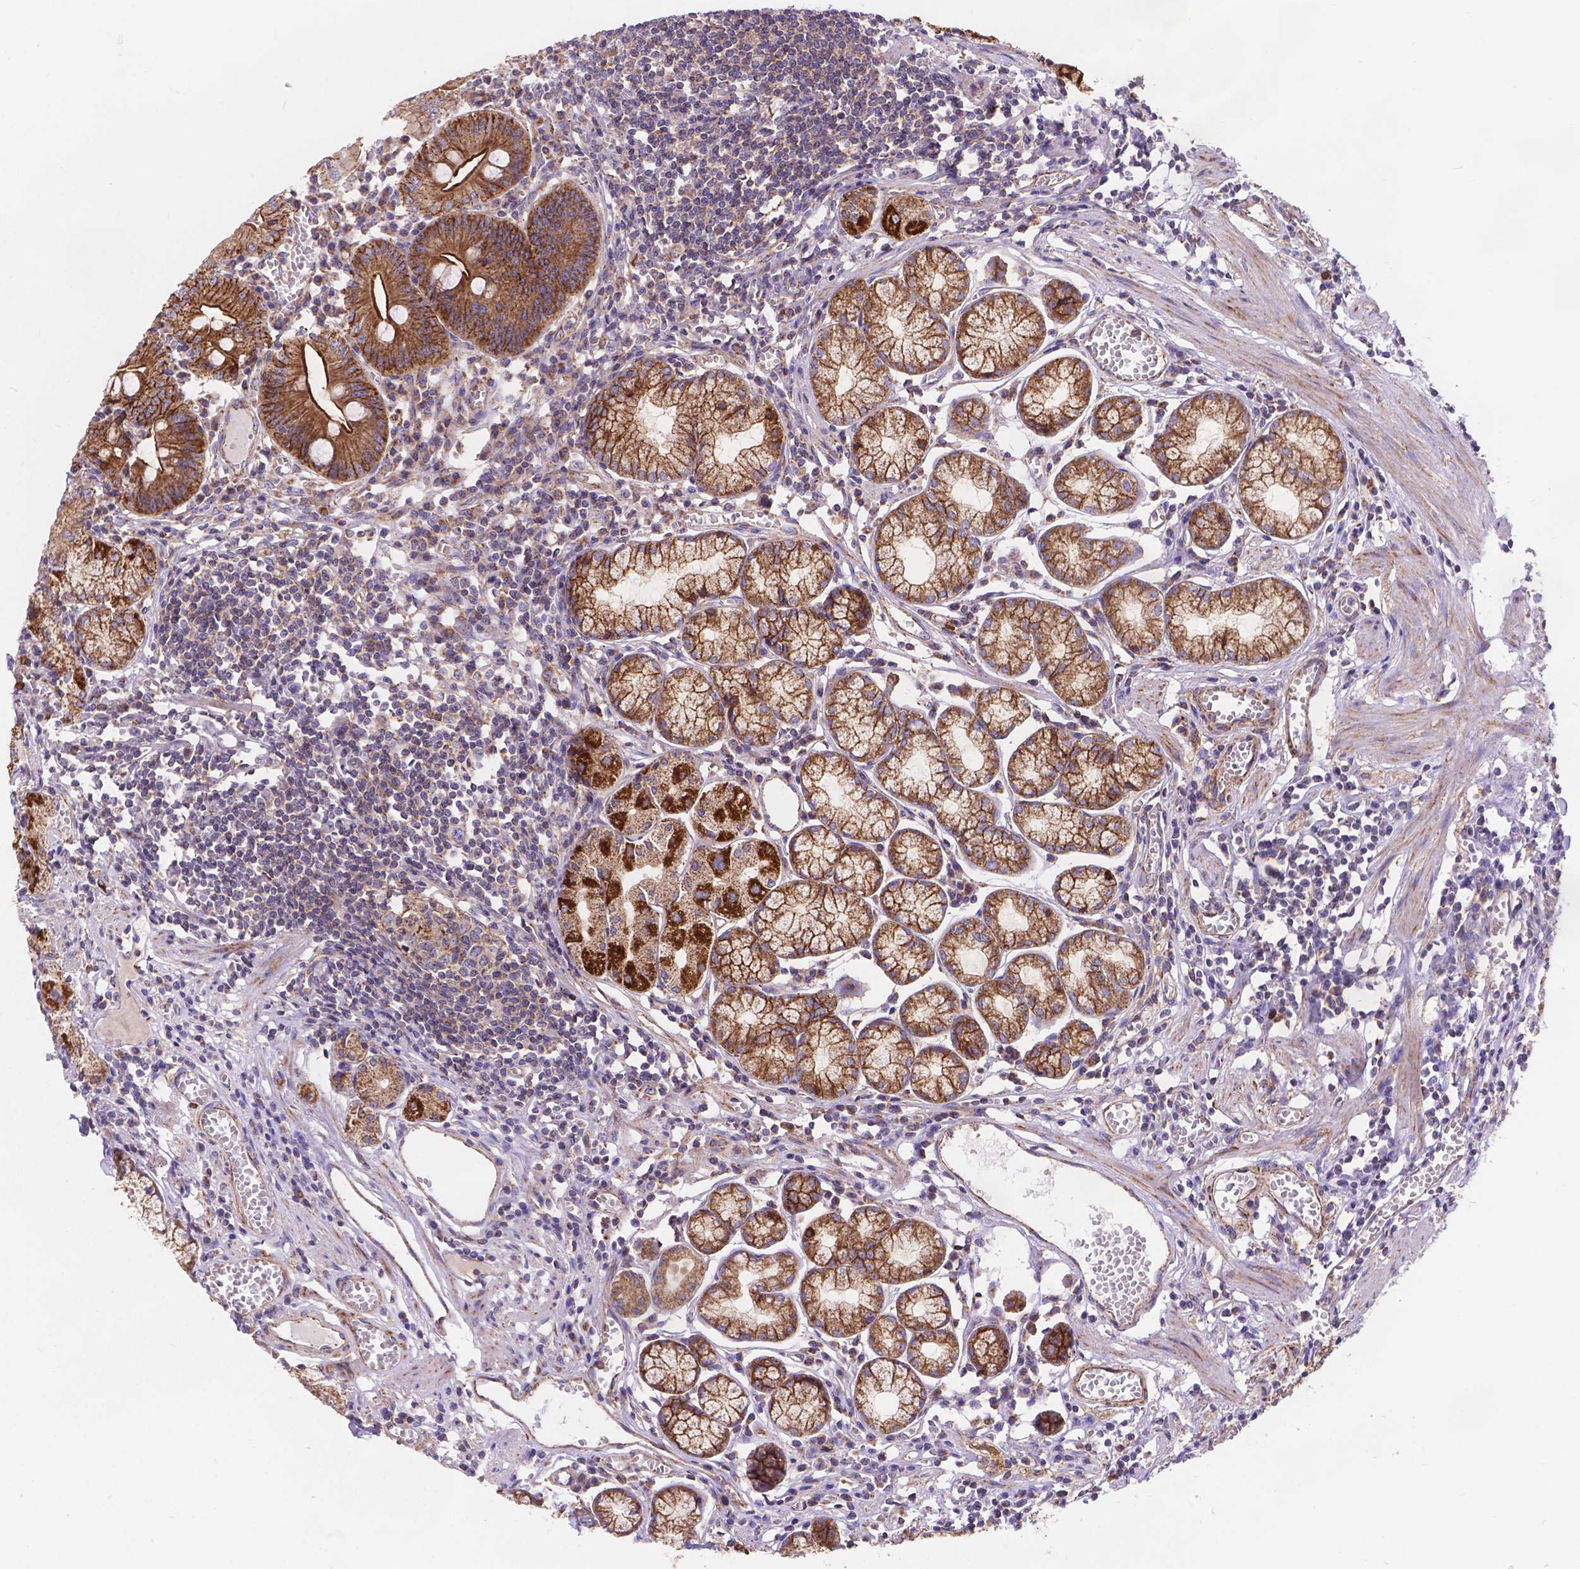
{"staining": {"intensity": "strong", "quantity": "25%-75%", "location": "cytoplasmic/membranous"}, "tissue": "stomach", "cell_type": "Glandular cells", "image_type": "normal", "snomed": [{"axis": "morphology", "description": "Normal tissue, NOS"}, {"axis": "topography", "description": "Stomach"}], "caption": "Immunohistochemistry of unremarkable human stomach shows high levels of strong cytoplasmic/membranous positivity in approximately 25%-75% of glandular cells. The staining was performed using DAB (3,3'-diaminobenzidine), with brown indicating positive protein expression. Nuclei are stained blue with hematoxylin.", "gene": "AK3", "patient": {"sex": "male", "age": 55}}